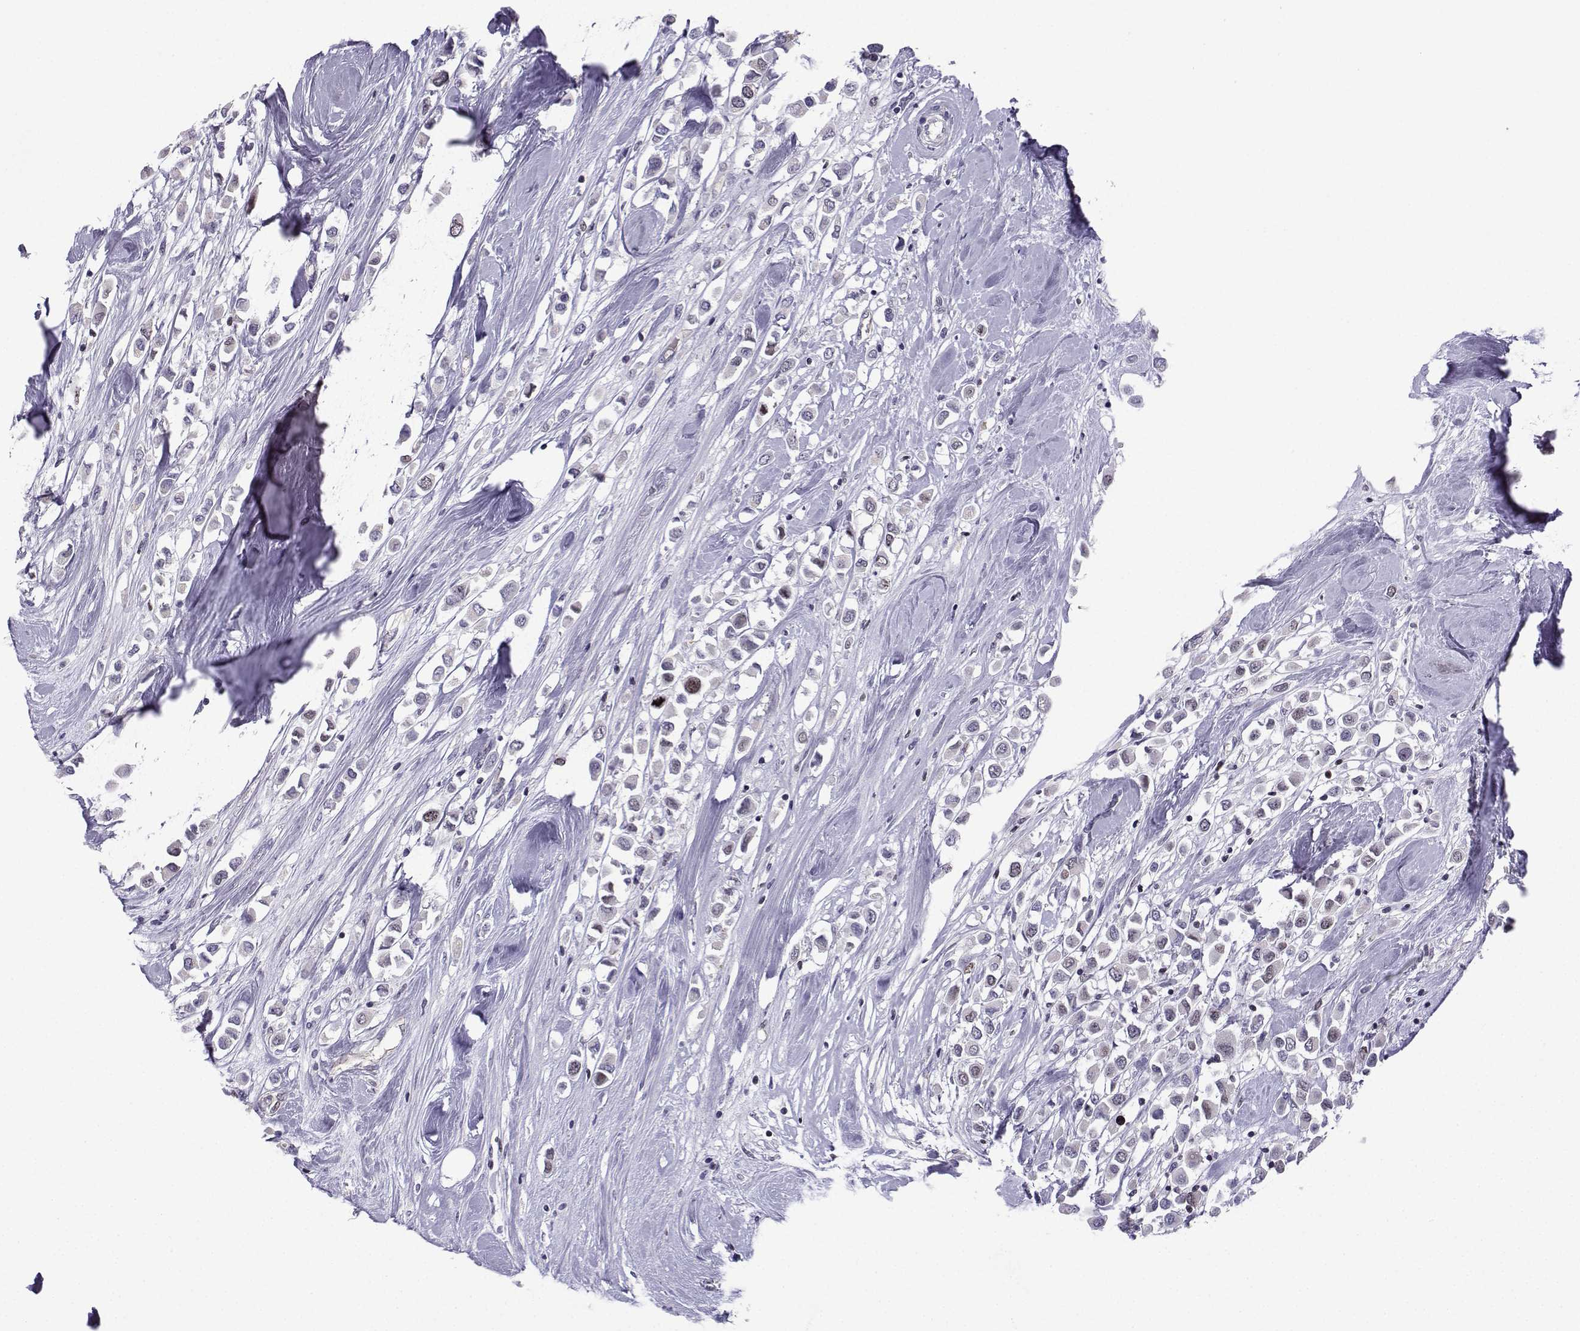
{"staining": {"intensity": "weak", "quantity": "<25%", "location": "nuclear"}, "tissue": "breast cancer", "cell_type": "Tumor cells", "image_type": "cancer", "snomed": [{"axis": "morphology", "description": "Duct carcinoma"}, {"axis": "topography", "description": "Breast"}], "caption": "IHC of infiltrating ductal carcinoma (breast) displays no positivity in tumor cells.", "gene": "INCENP", "patient": {"sex": "female", "age": 61}}